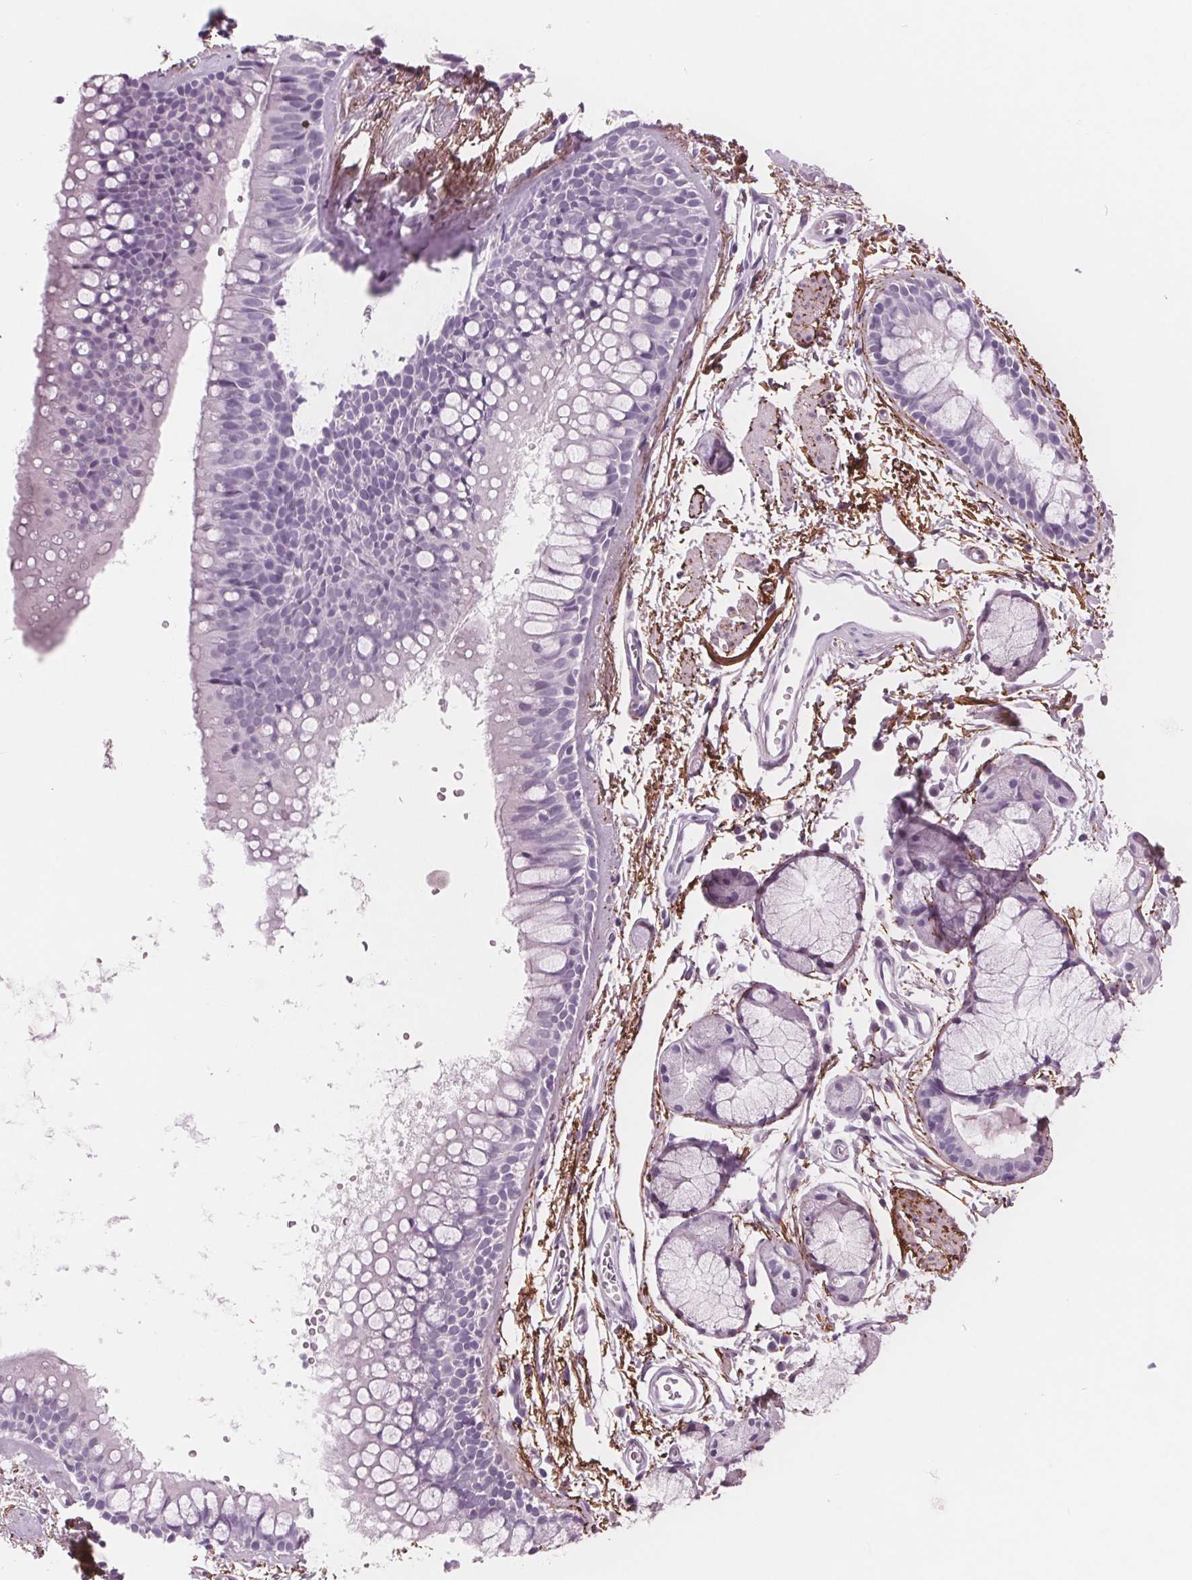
{"staining": {"intensity": "negative", "quantity": "none", "location": "none"}, "tissue": "soft tissue", "cell_type": "Fibroblasts", "image_type": "normal", "snomed": [{"axis": "morphology", "description": "Normal tissue, NOS"}, {"axis": "topography", "description": "Cartilage tissue"}, {"axis": "topography", "description": "Bronchus"}], "caption": "This is a micrograph of immunohistochemistry (IHC) staining of benign soft tissue, which shows no expression in fibroblasts. (IHC, brightfield microscopy, high magnification).", "gene": "AMBP", "patient": {"sex": "female", "age": 79}}